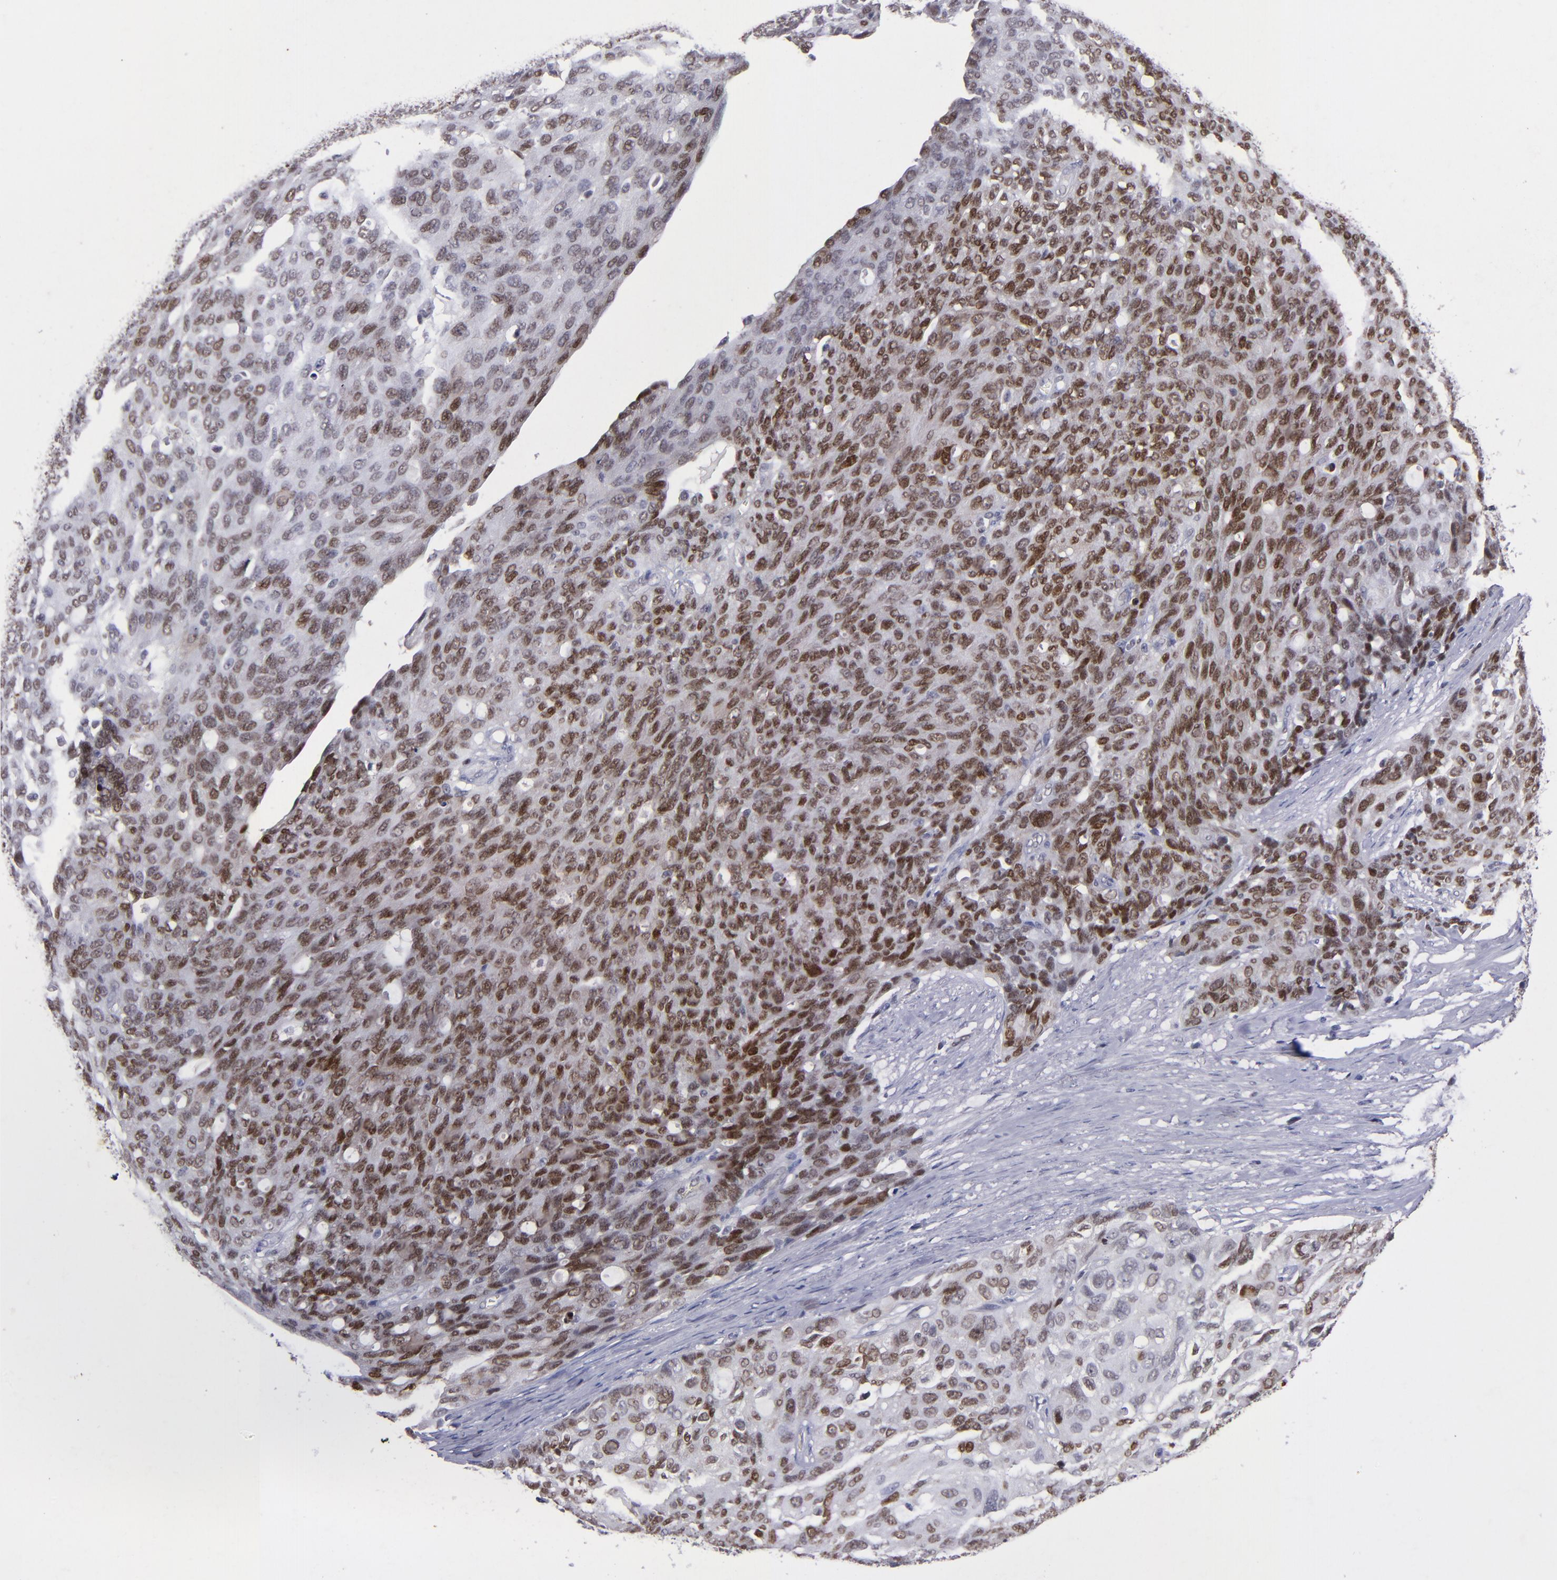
{"staining": {"intensity": "strong", "quantity": ">75%", "location": "nuclear"}, "tissue": "ovarian cancer", "cell_type": "Tumor cells", "image_type": "cancer", "snomed": [{"axis": "morphology", "description": "Carcinoma, endometroid"}, {"axis": "topography", "description": "Ovary"}], "caption": "Tumor cells reveal high levels of strong nuclear expression in approximately >75% of cells in human endometroid carcinoma (ovarian).", "gene": "MGMT", "patient": {"sex": "female", "age": 60}}